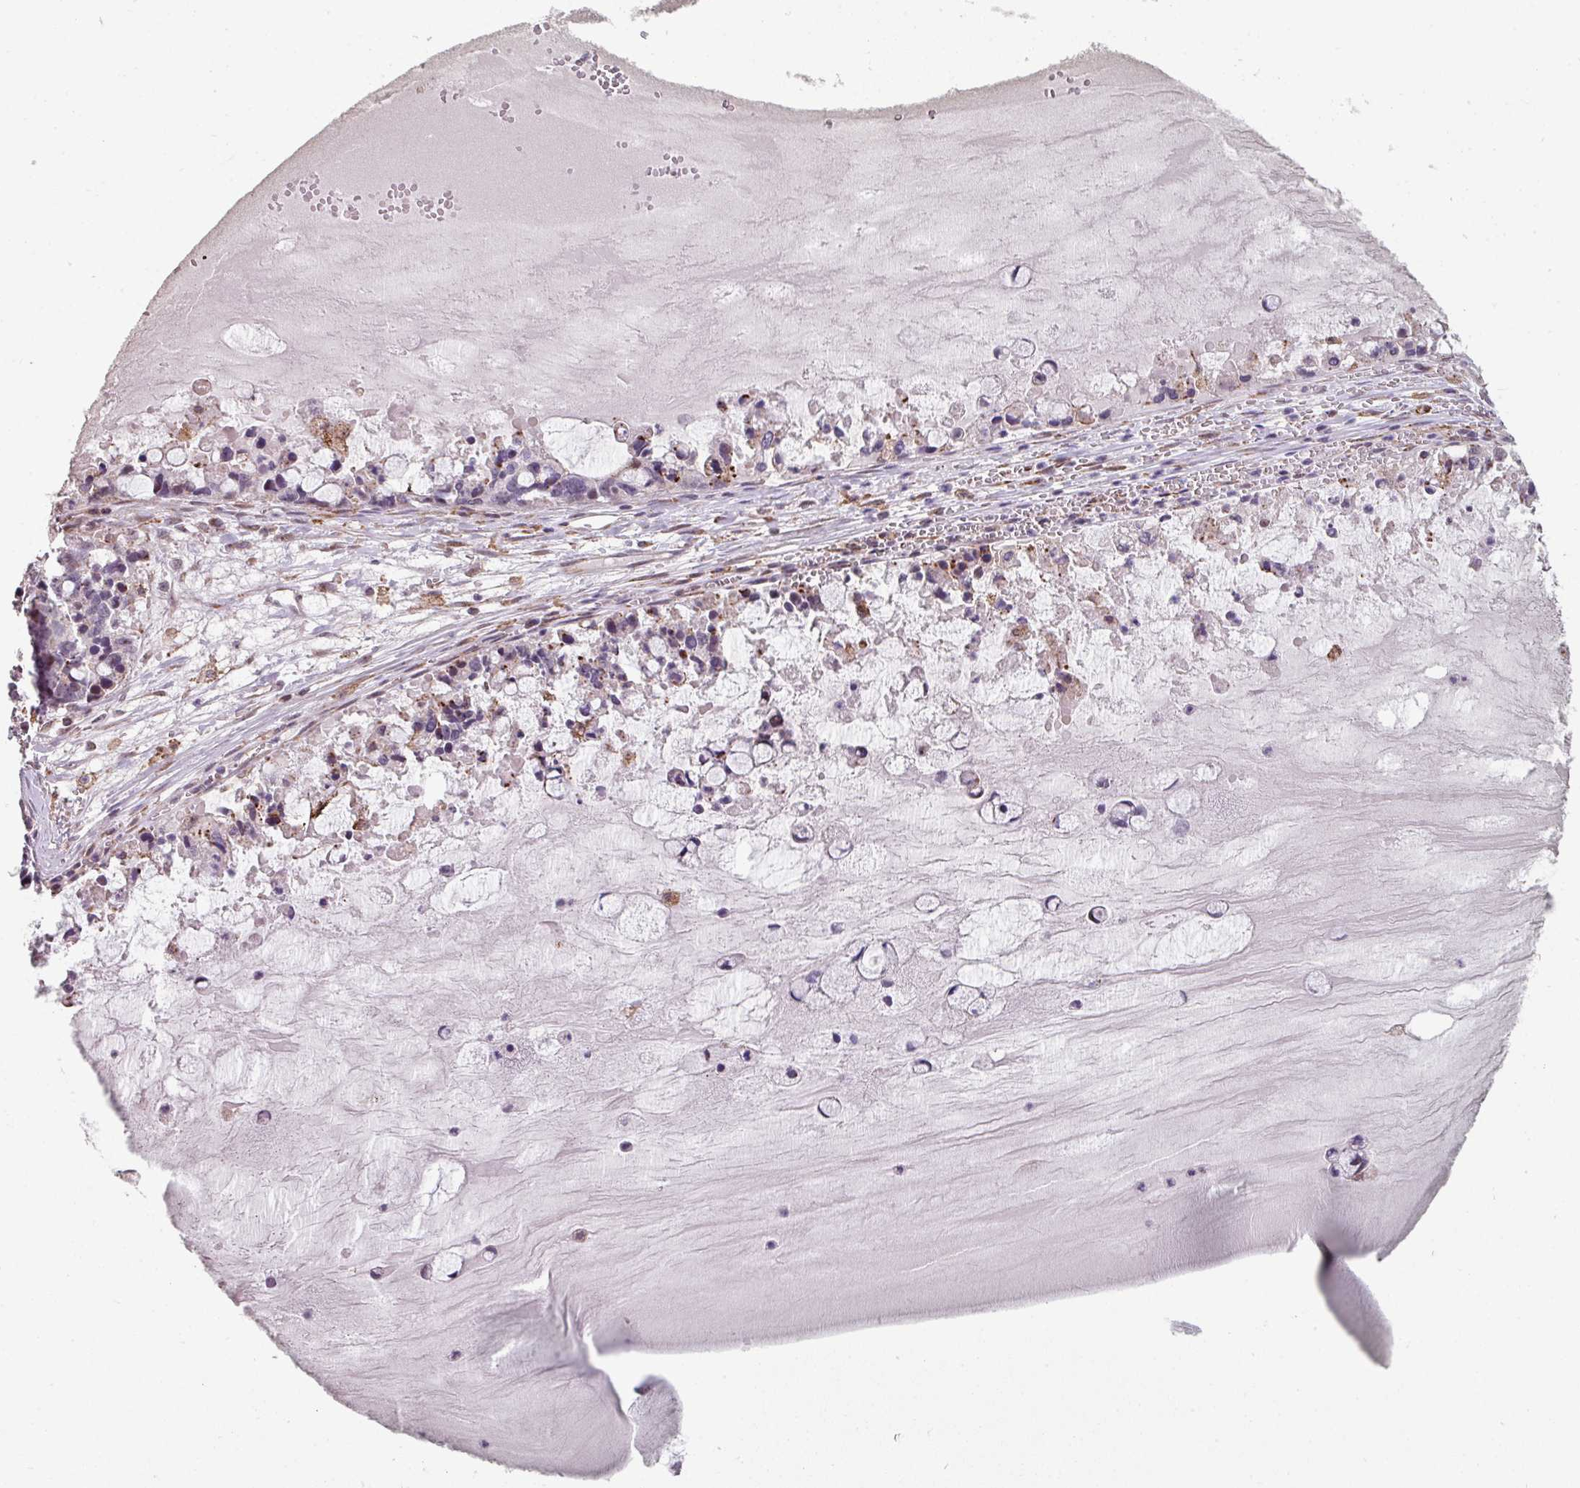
{"staining": {"intensity": "weak", "quantity": "25%-75%", "location": "nuclear"}, "tissue": "ovarian cancer", "cell_type": "Tumor cells", "image_type": "cancer", "snomed": [{"axis": "morphology", "description": "Cystadenocarcinoma, mucinous, NOS"}, {"axis": "topography", "description": "Ovary"}], "caption": "This image displays immunohistochemistry staining of ovarian mucinous cystadenocarcinoma, with low weak nuclear expression in approximately 25%-75% of tumor cells.", "gene": "BMS1", "patient": {"sex": "female", "age": 63}}